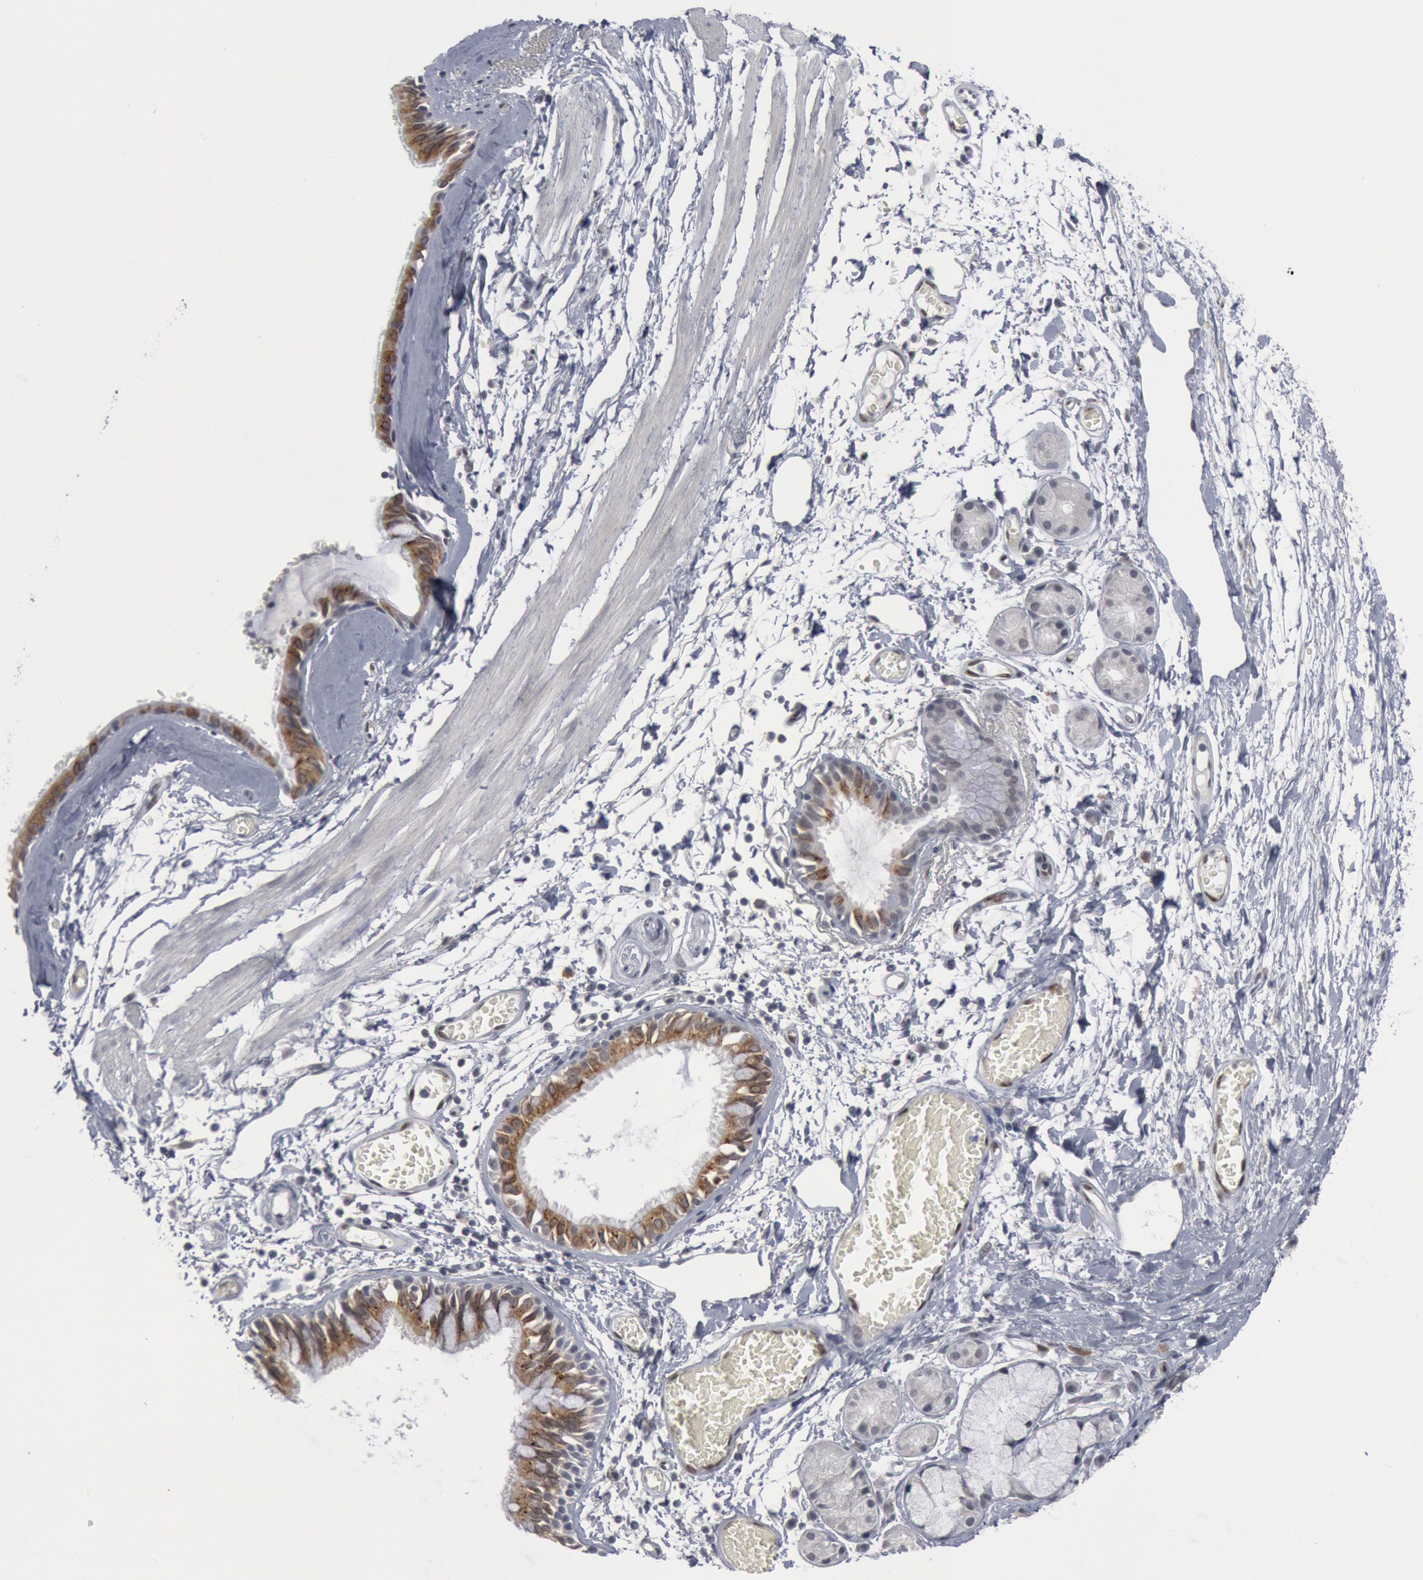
{"staining": {"intensity": "moderate", "quantity": ">75%", "location": "cytoplasmic/membranous"}, "tissue": "bronchus", "cell_type": "Respiratory epithelial cells", "image_type": "normal", "snomed": [{"axis": "morphology", "description": "Normal tissue, NOS"}, {"axis": "topography", "description": "Bronchus"}, {"axis": "topography", "description": "Lung"}], "caption": "This micrograph demonstrates unremarkable bronchus stained with immunohistochemistry to label a protein in brown. The cytoplasmic/membranous of respiratory epithelial cells show moderate positivity for the protein. Nuclei are counter-stained blue.", "gene": "FOXO1", "patient": {"sex": "female", "age": 56}}